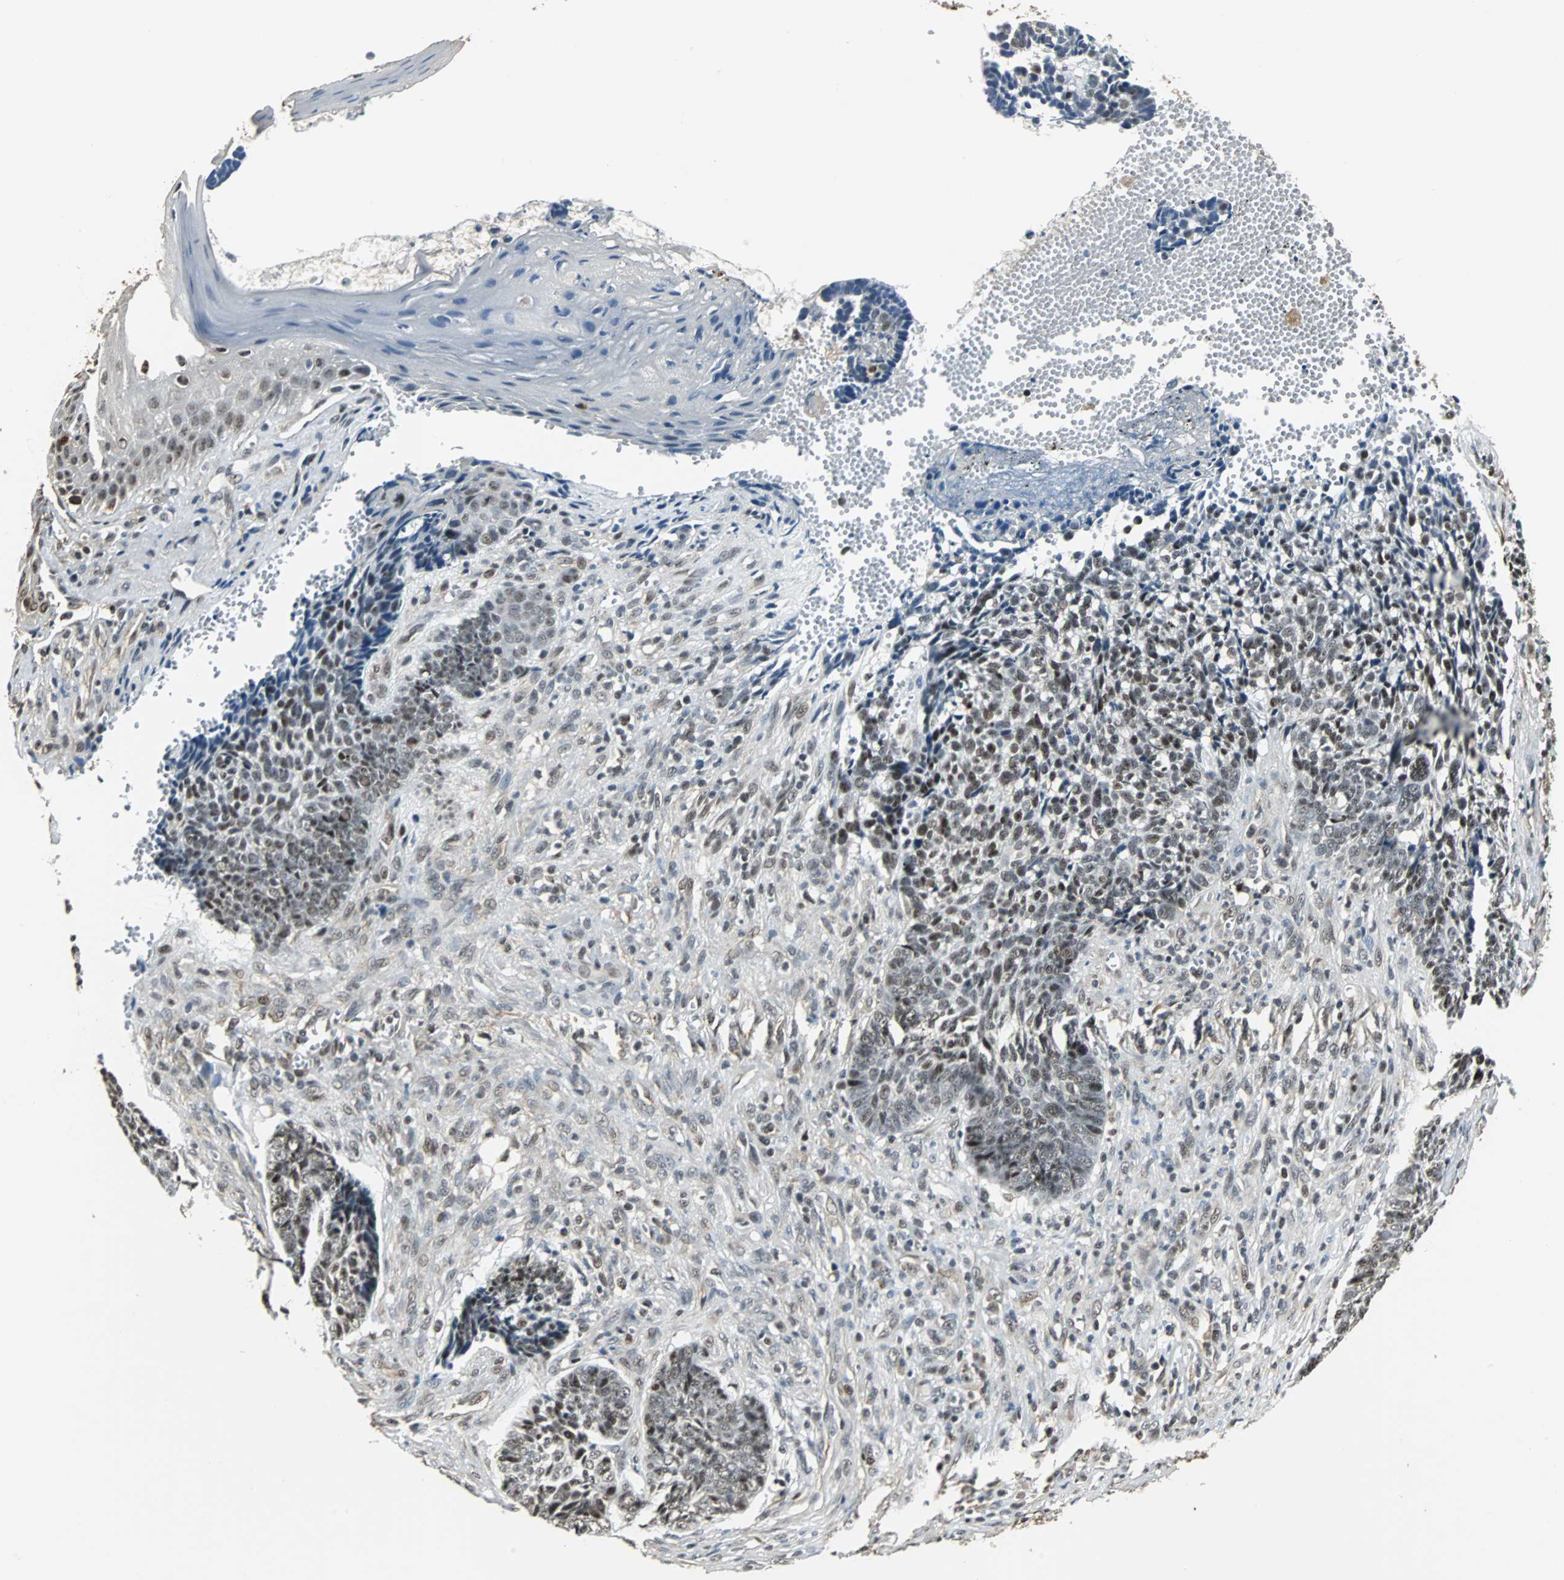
{"staining": {"intensity": "moderate", "quantity": ">75%", "location": "nuclear"}, "tissue": "skin cancer", "cell_type": "Tumor cells", "image_type": "cancer", "snomed": [{"axis": "morphology", "description": "Basal cell carcinoma"}, {"axis": "topography", "description": "Skin"}], "caption": "The photomicrograph reveals a brown stain indicating the presence of a protein in the nuclear of tumor cells in skin cancer.", "gene": "MED4", "patient": {"sex": "male", "age": 84}}